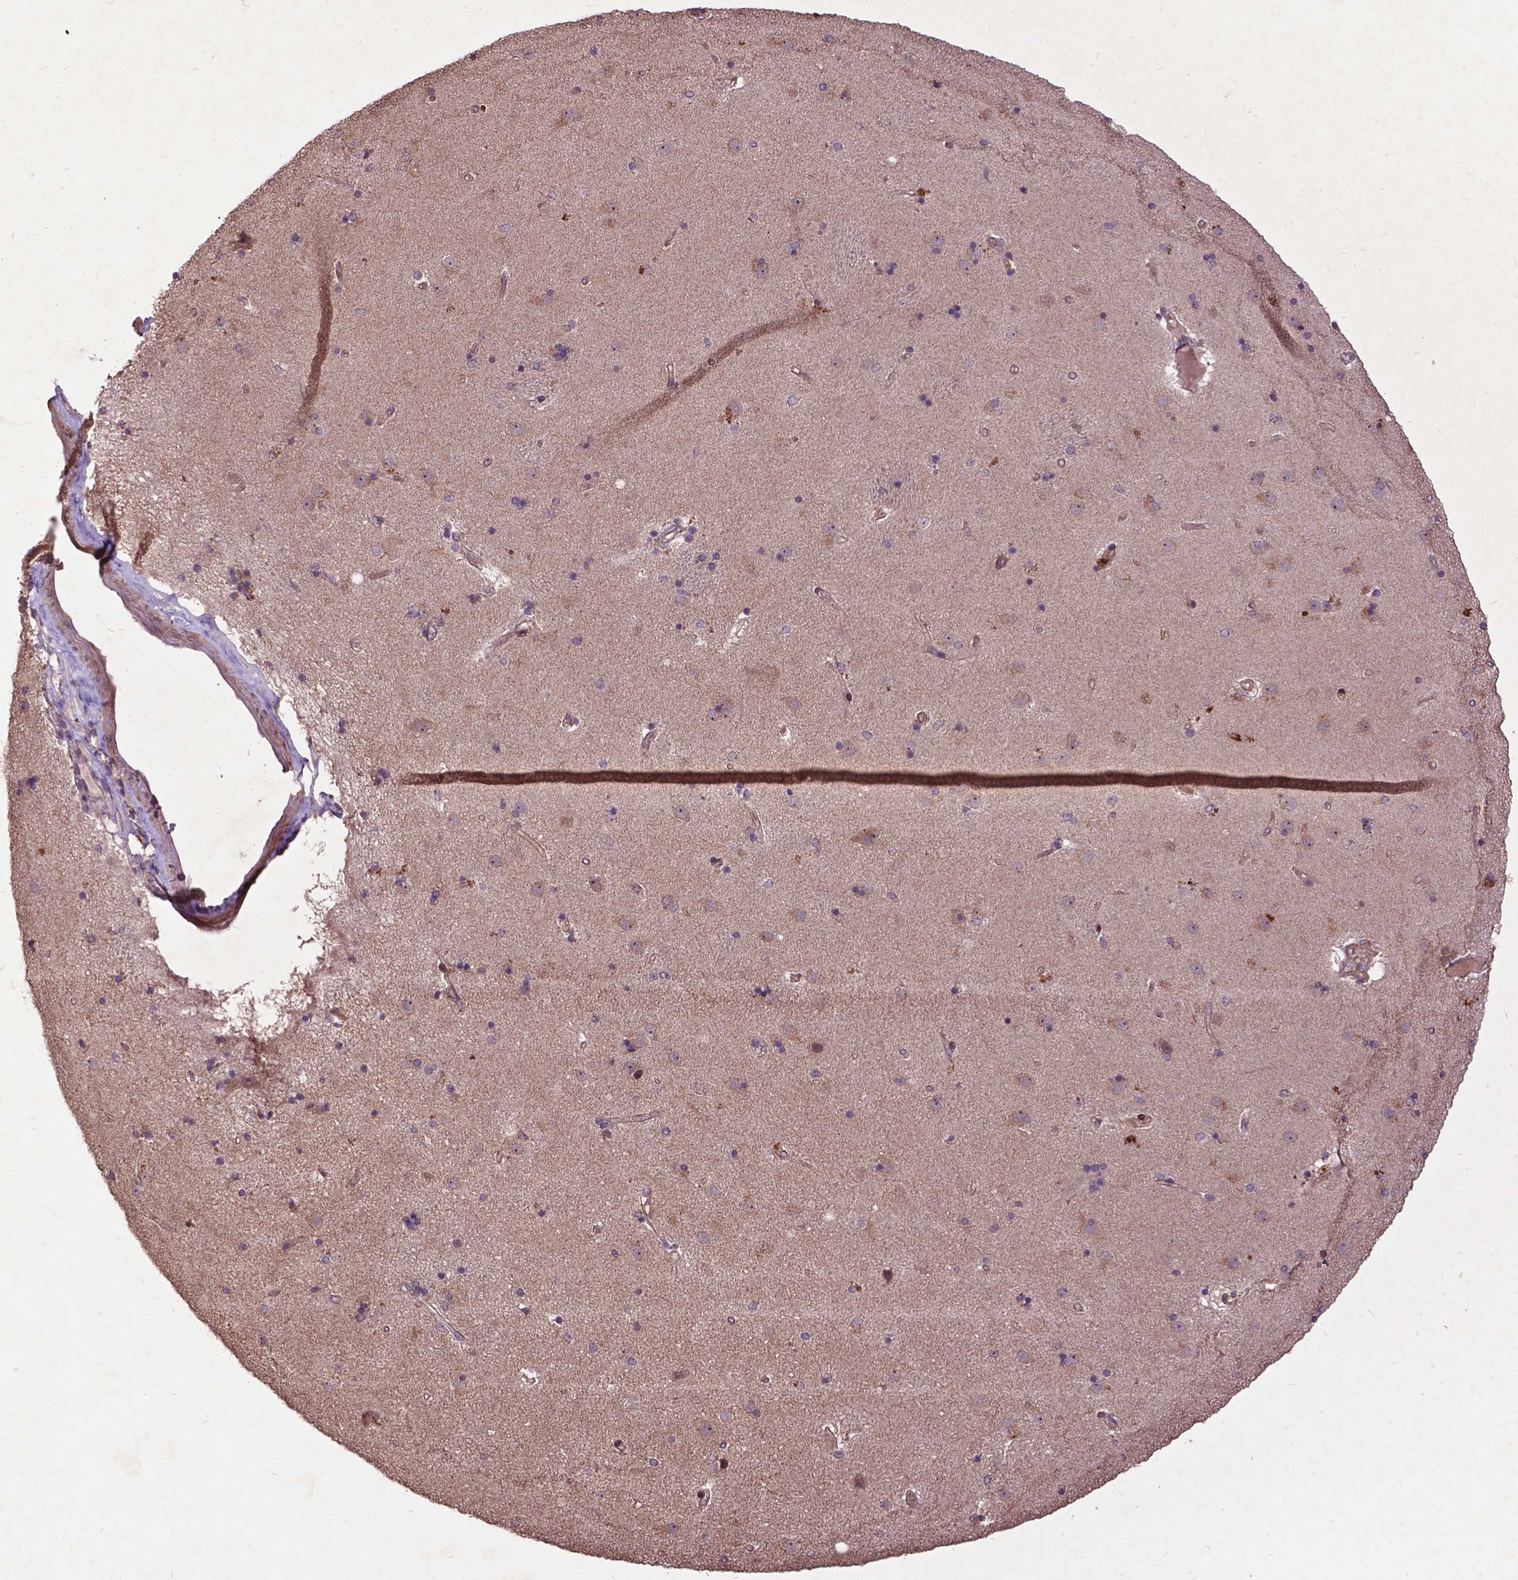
{"staining": {"intensity": "negative", "quantity": "none", "location": "none"}, "tissue": "caudate", "cell_type": "Glial cells", "image_type": "normal", "snomed": [{"axis": "morphology", "description": "Normal tissue, NOS"}, {"axis": "topography", "description": "Lateral ventricle wall"}], "caption": "High power microscopy micrograph of an IHC photomicrograph of unremarkable caudate, revealing no significant staining in glial cells.", "gene": "AP1S3", "patient": {"sex": "female", "age": 71}}